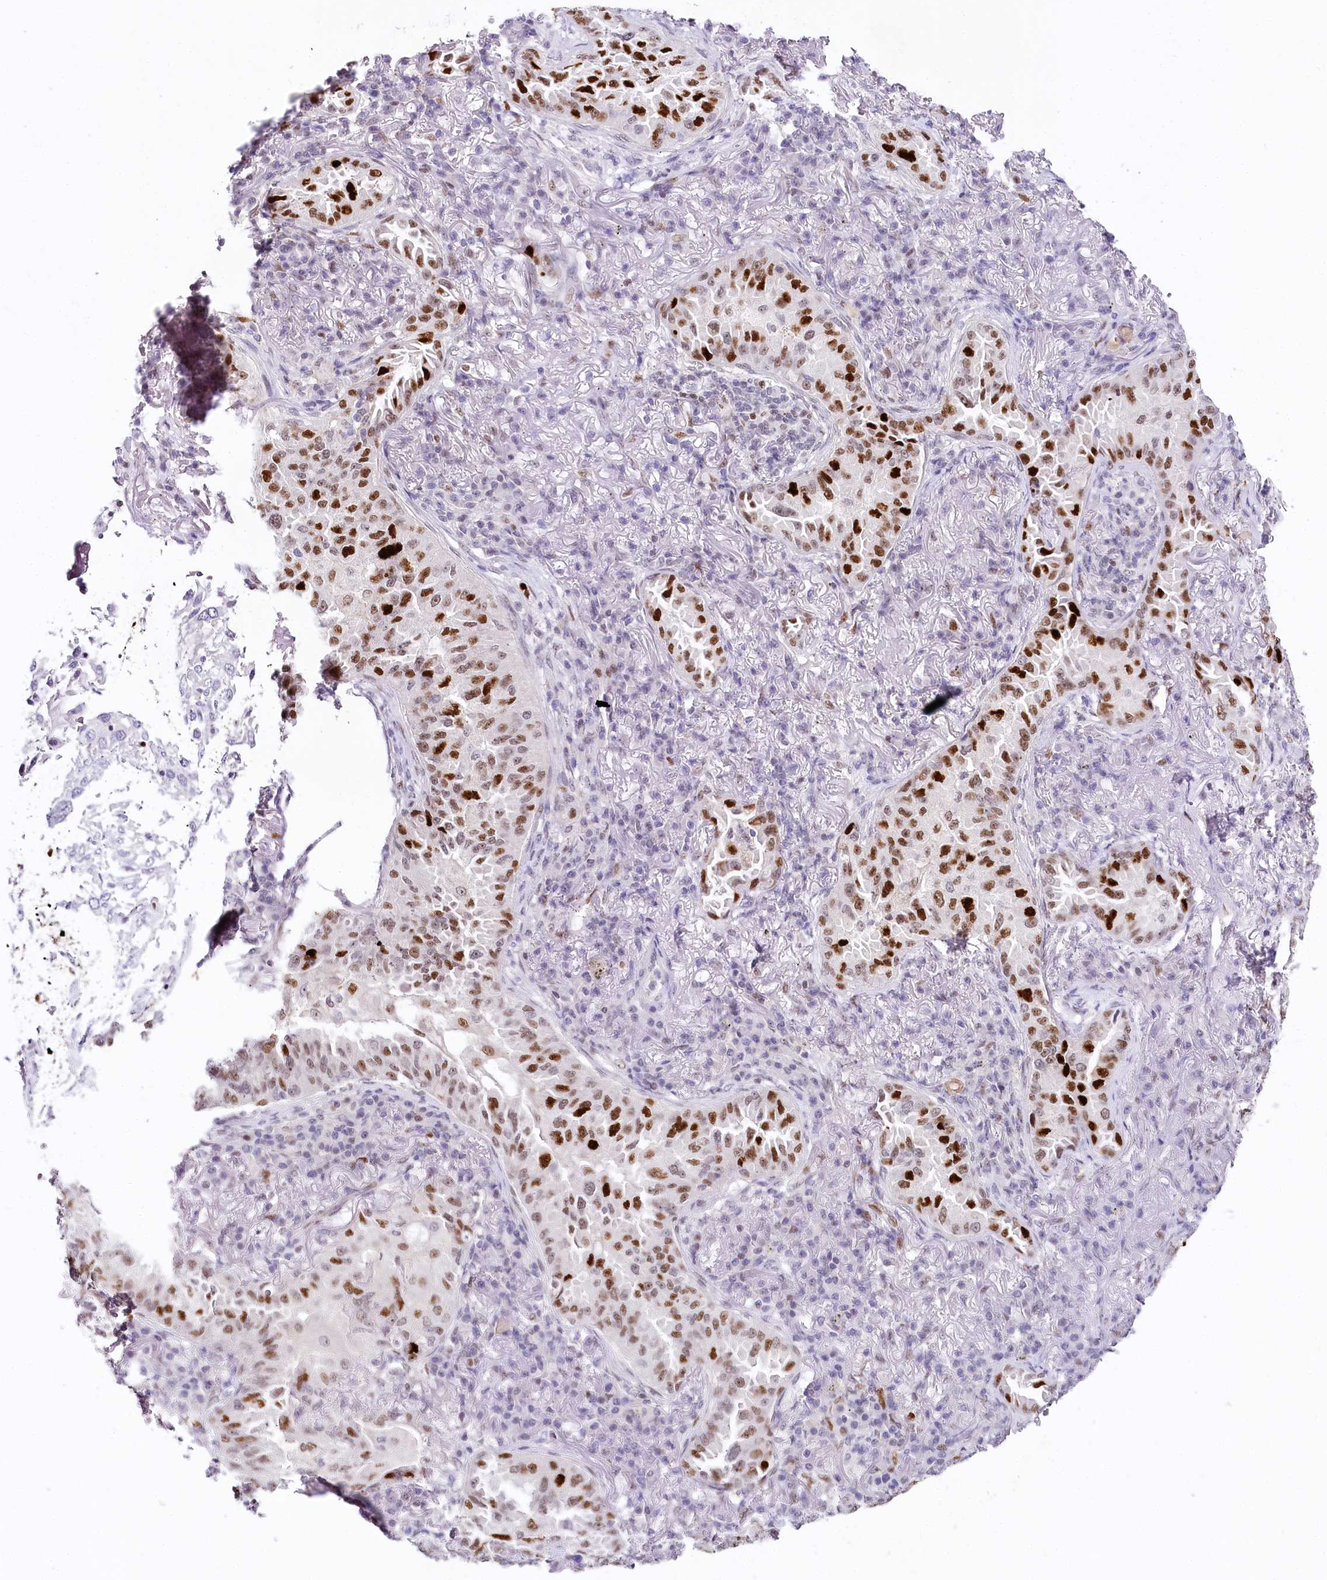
{"staining": {"intensity": "strong", "quantity": ">75%", "location": "nuclear"}, "tissue": "lung cancer", "cell_type": "Tumor cells", "image_type": "cancer", "snomed": [{"axis": "morphology", "description": "Adenocarcinoma, NOS"}, {"axis": "topography", "description": "Lung"}], "caption": "This is an image of immunohistochemistry staining of lung adenocarcinoma, which shows strong staining in the nuclear of tumor cells.", "gene": "TP53", "patient": {"sex": "female", "age": 69}}